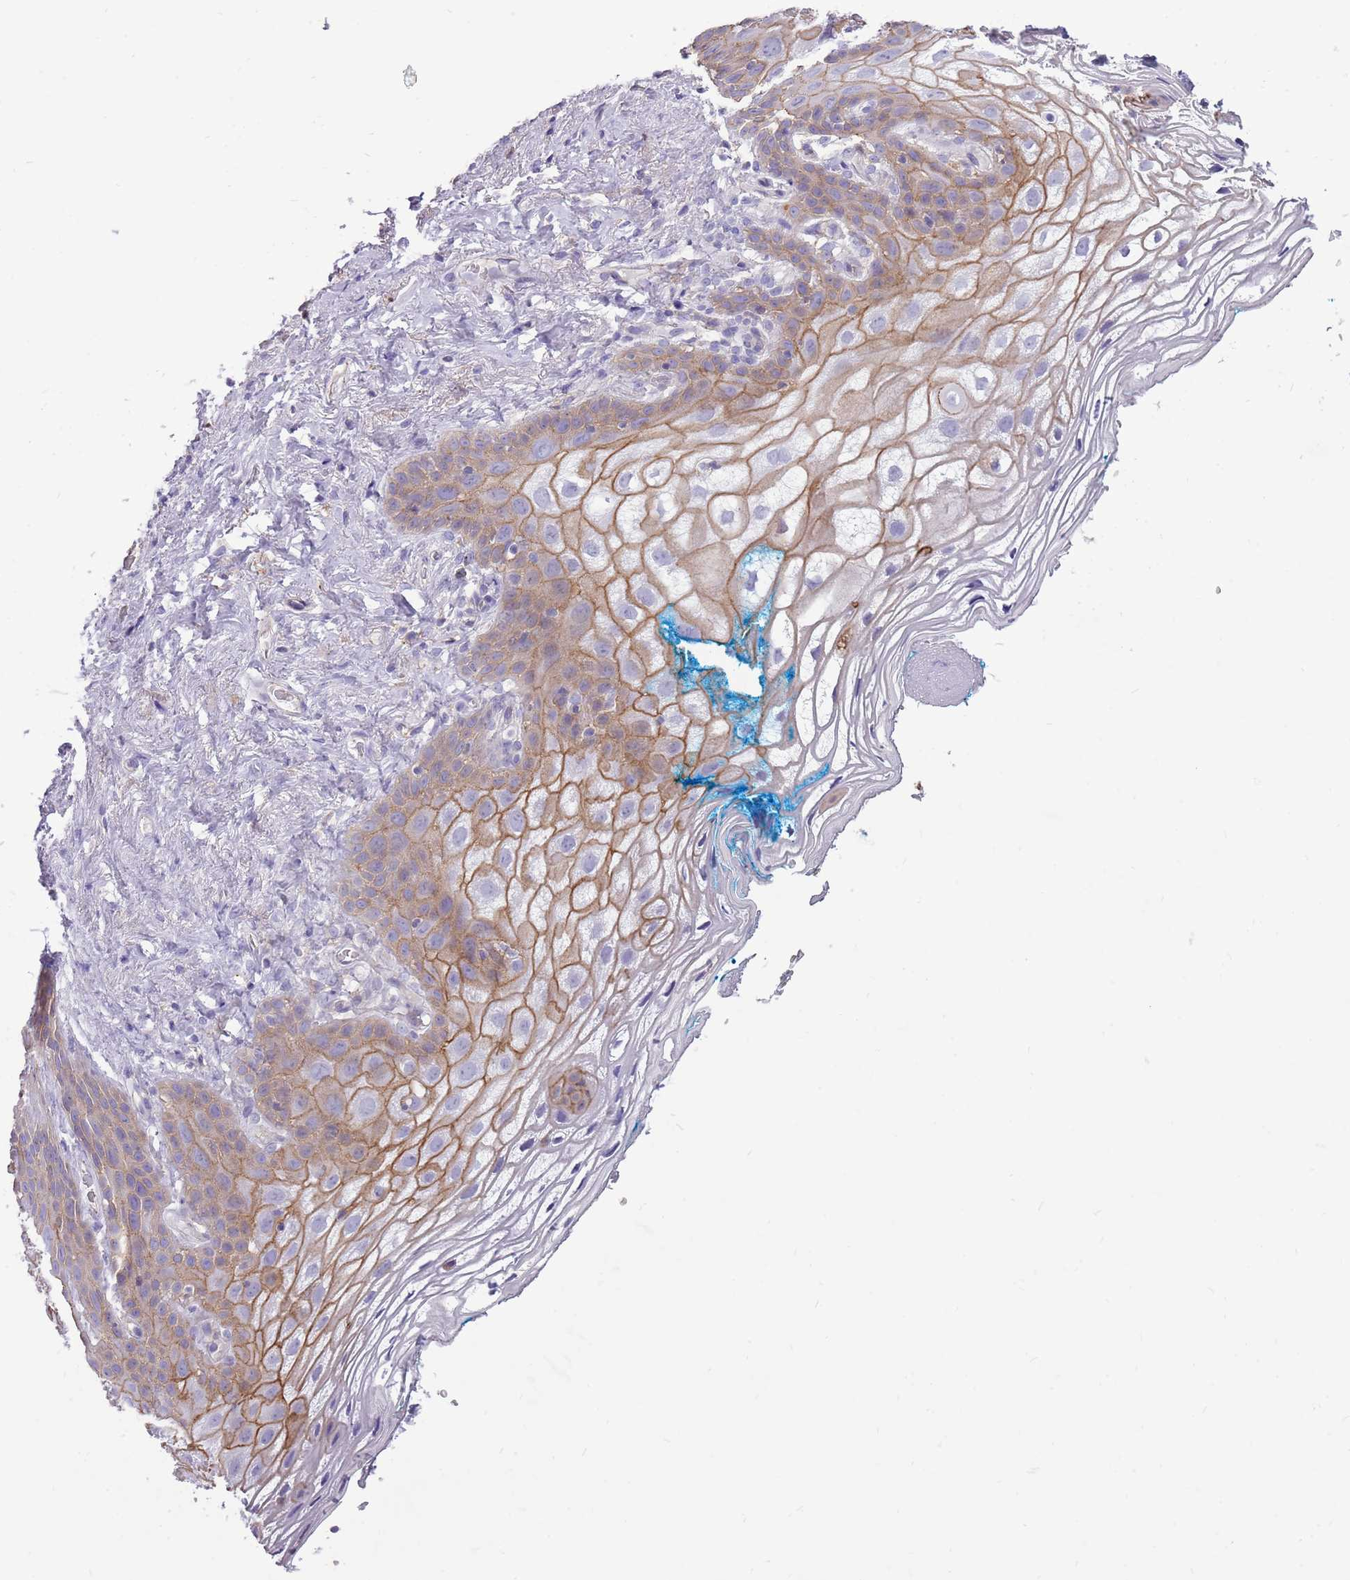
{"staining": {"intensity": "moderate", "quantity": "25%-75%", "location": "cytoplasmic/membranous"}, "tissue": "vagina", "cell_type": "Squamous epithelial cells", "image_type": "normal", "snomed": [{"axis": "morphology", "description": "Normal tissue, NOS"}, {"axis": "topography", "description": "Vagina"}], "caption": "Moderate cytoplasmic/membranous positivity is present in about 25%-75% of squamous epithelial cells in benign vagina.", "gene": "WDR90", "patient": {"sex": "female", "age": 68}}